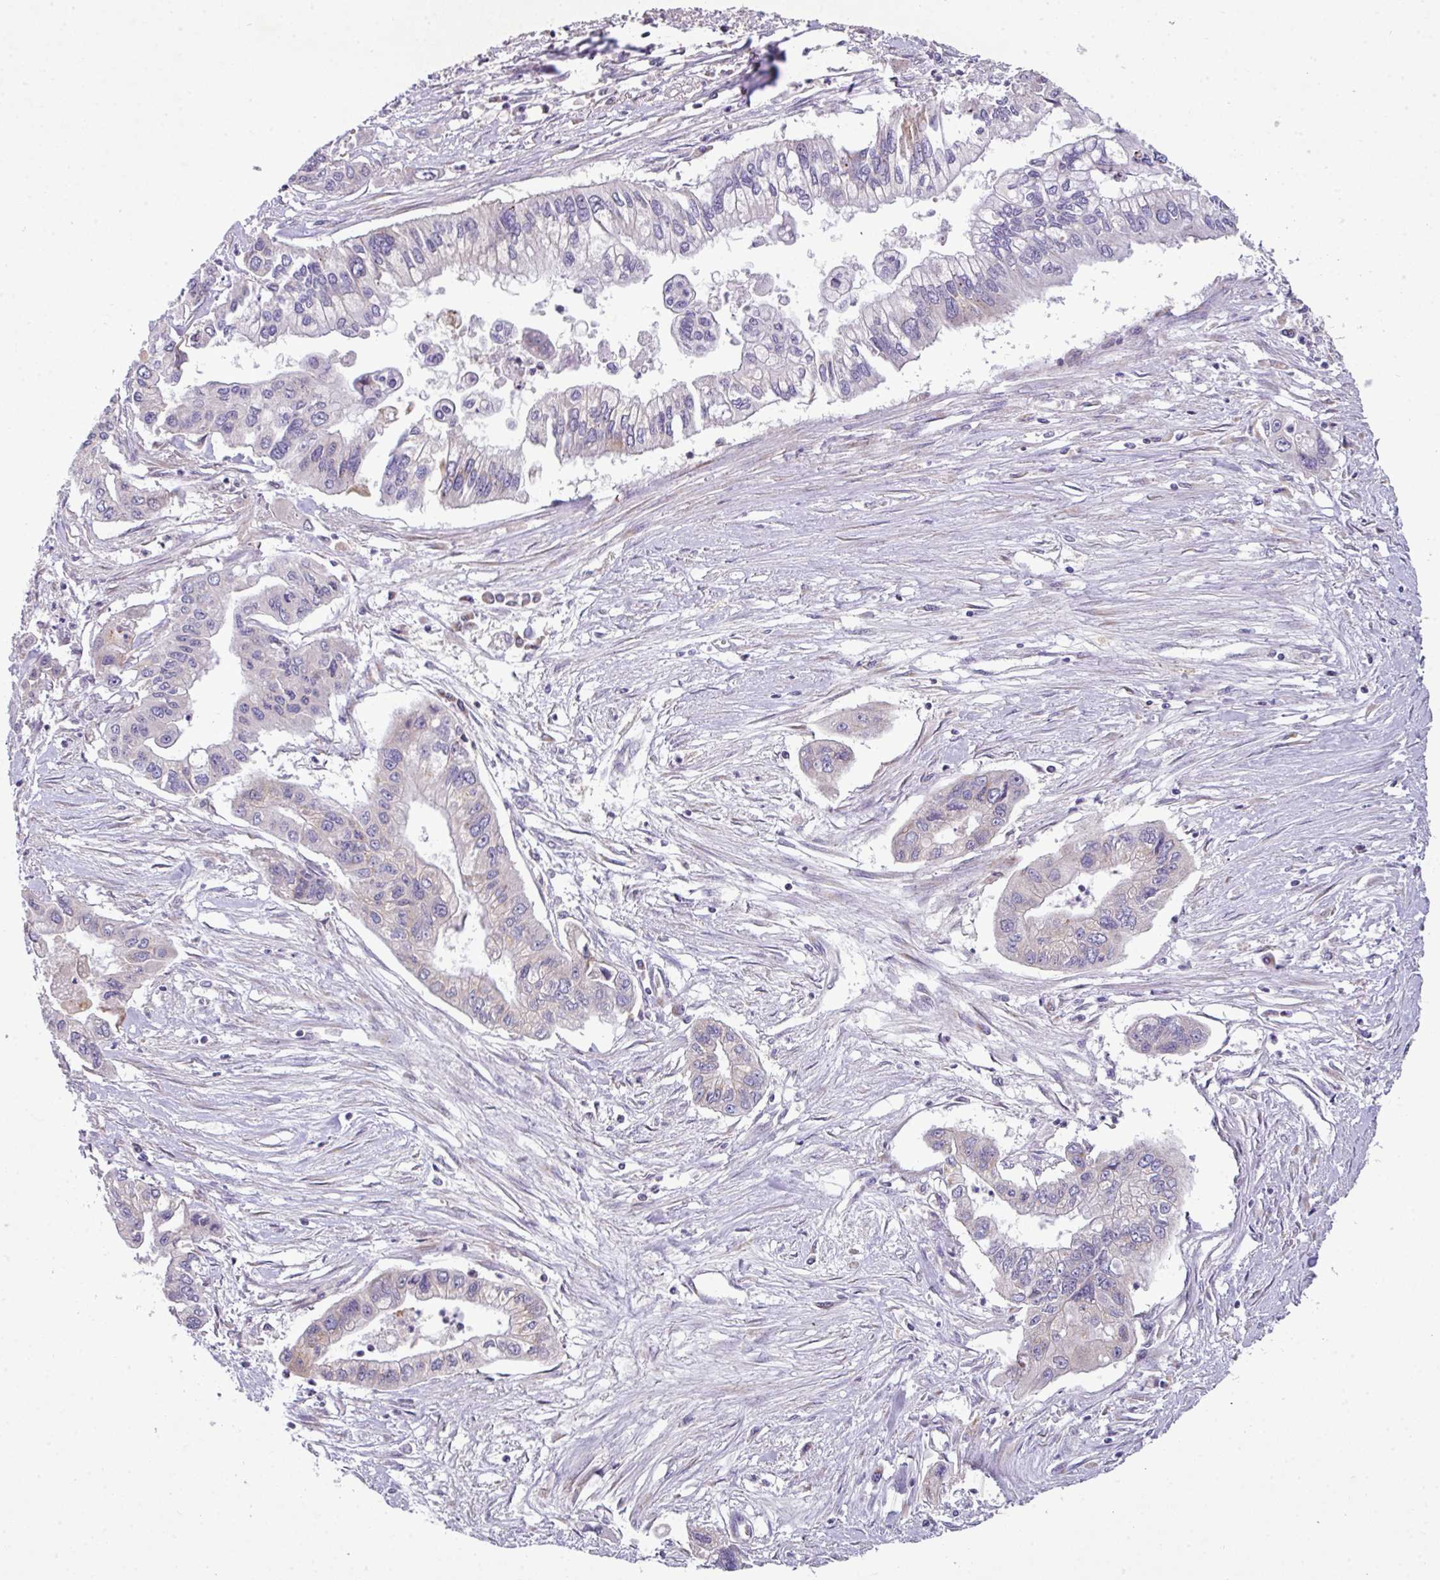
{"staining": {"intensity": "negative", "quantity": "none", "location": "none"}, "tissue": "pancreatic cancer", "cell_type": "Tumor cells", "image_type": "cancer", "snomed": [{"axis": "morphology", "description": "Adenocarcinoma, NOS"}, {"axis": "topography", "description": "Pancreas"}], "caption": "The immunohistochemistry (IHC) photomicrograph has no significant positivity in tumor cells of pancreatic cancer (adenocarcinoma) tissue. Nuclei are stained in blue.", "gene": "VTI1A", "patient": {"sex": "male", "age": 62}}